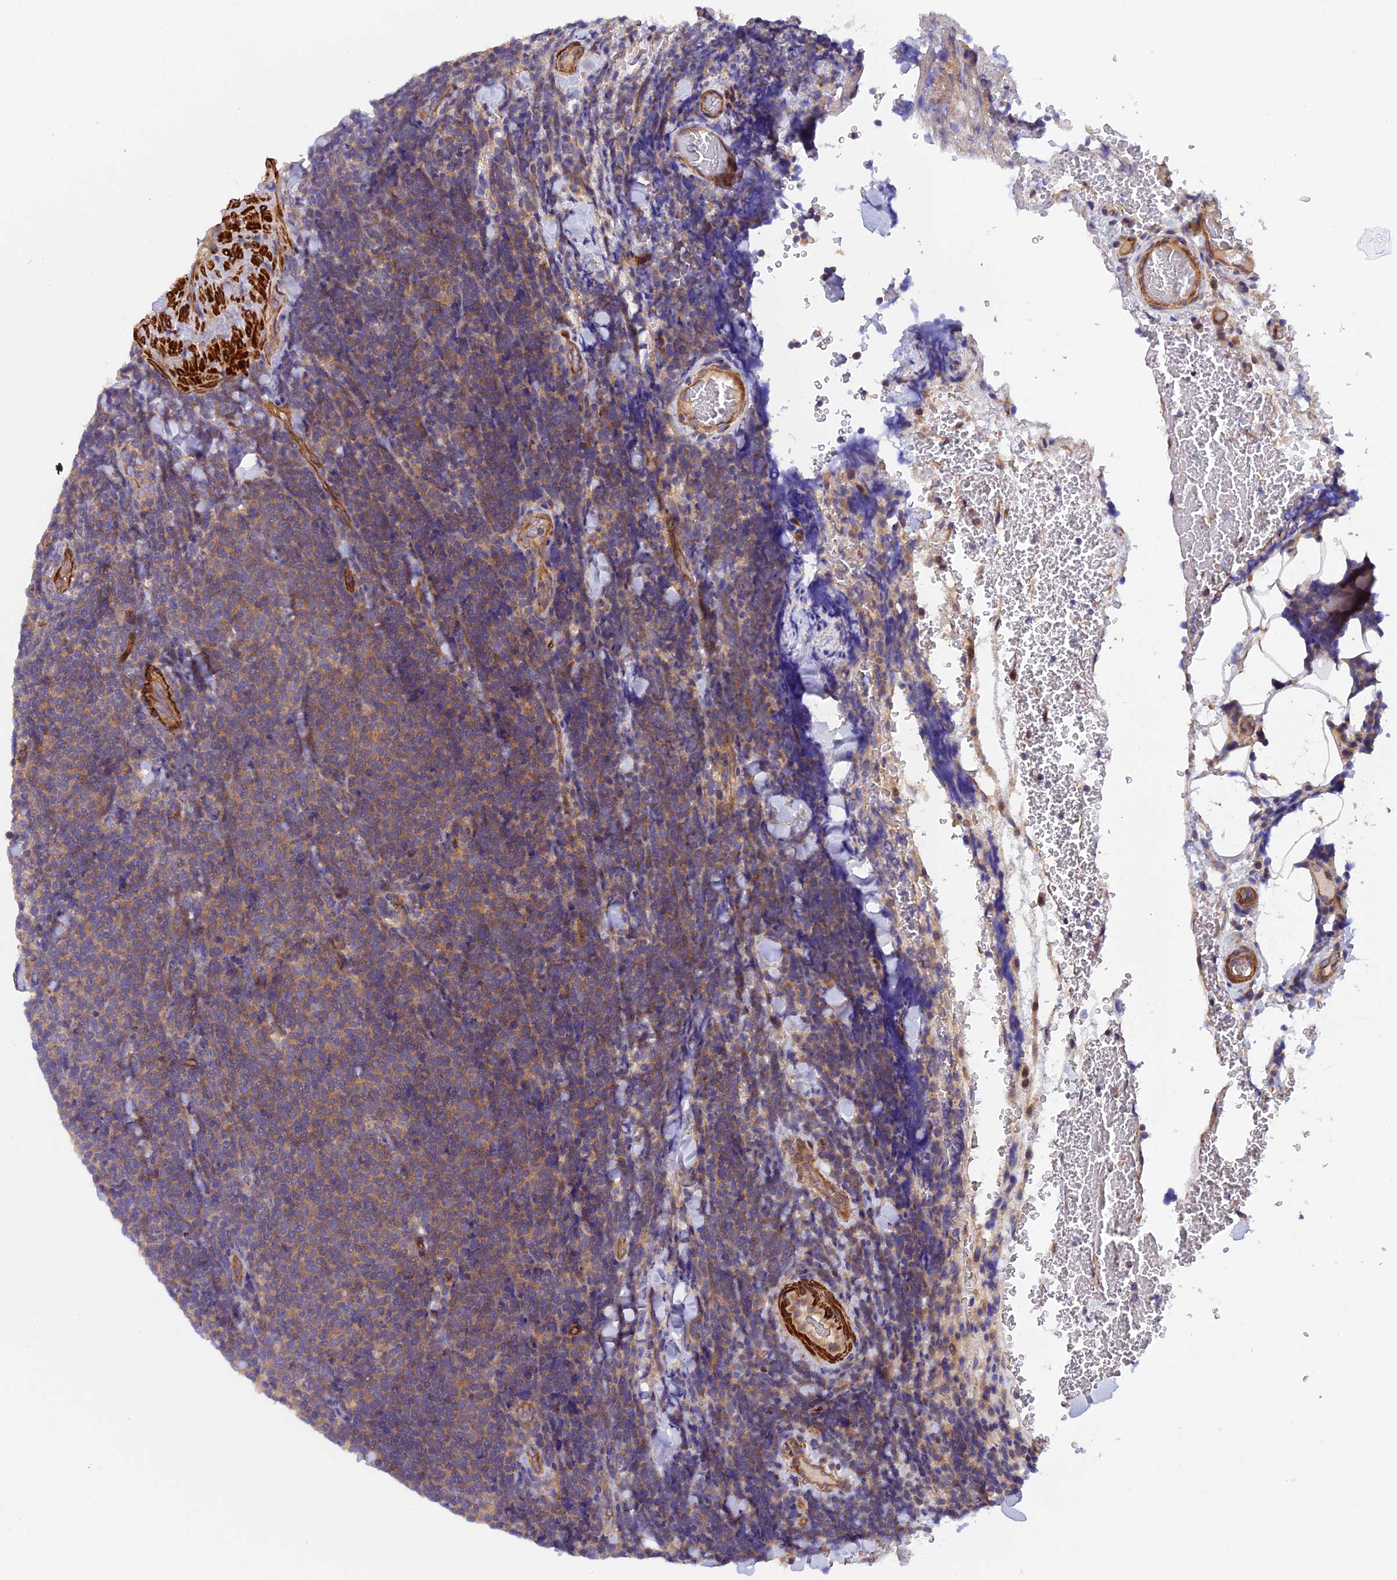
{"staining": {"intensity": "moderate", "quantity": ">75%", "location": "cytoplasmic/membranous"}, "tissue": "lymphoma", "cell_type": "Tumor cells", "image_type": "cancer", "snomed": [{"axis": "morphology", "description": "Malignant lymphoma, non-Hodgkin's type, Low grade"}, {"axis": "topography", "description": "Lymph node"}], "caption": "Low-grade malignant lymphoma, non-Hodgkin's type was stained to show a protein in brown. There is medium levels of moderate cytoplasmic/membranous expression in approximately >75% of tumor cells.", "gene": "ADAMTS15", "patient": {"sex": "male", "age": 66}}